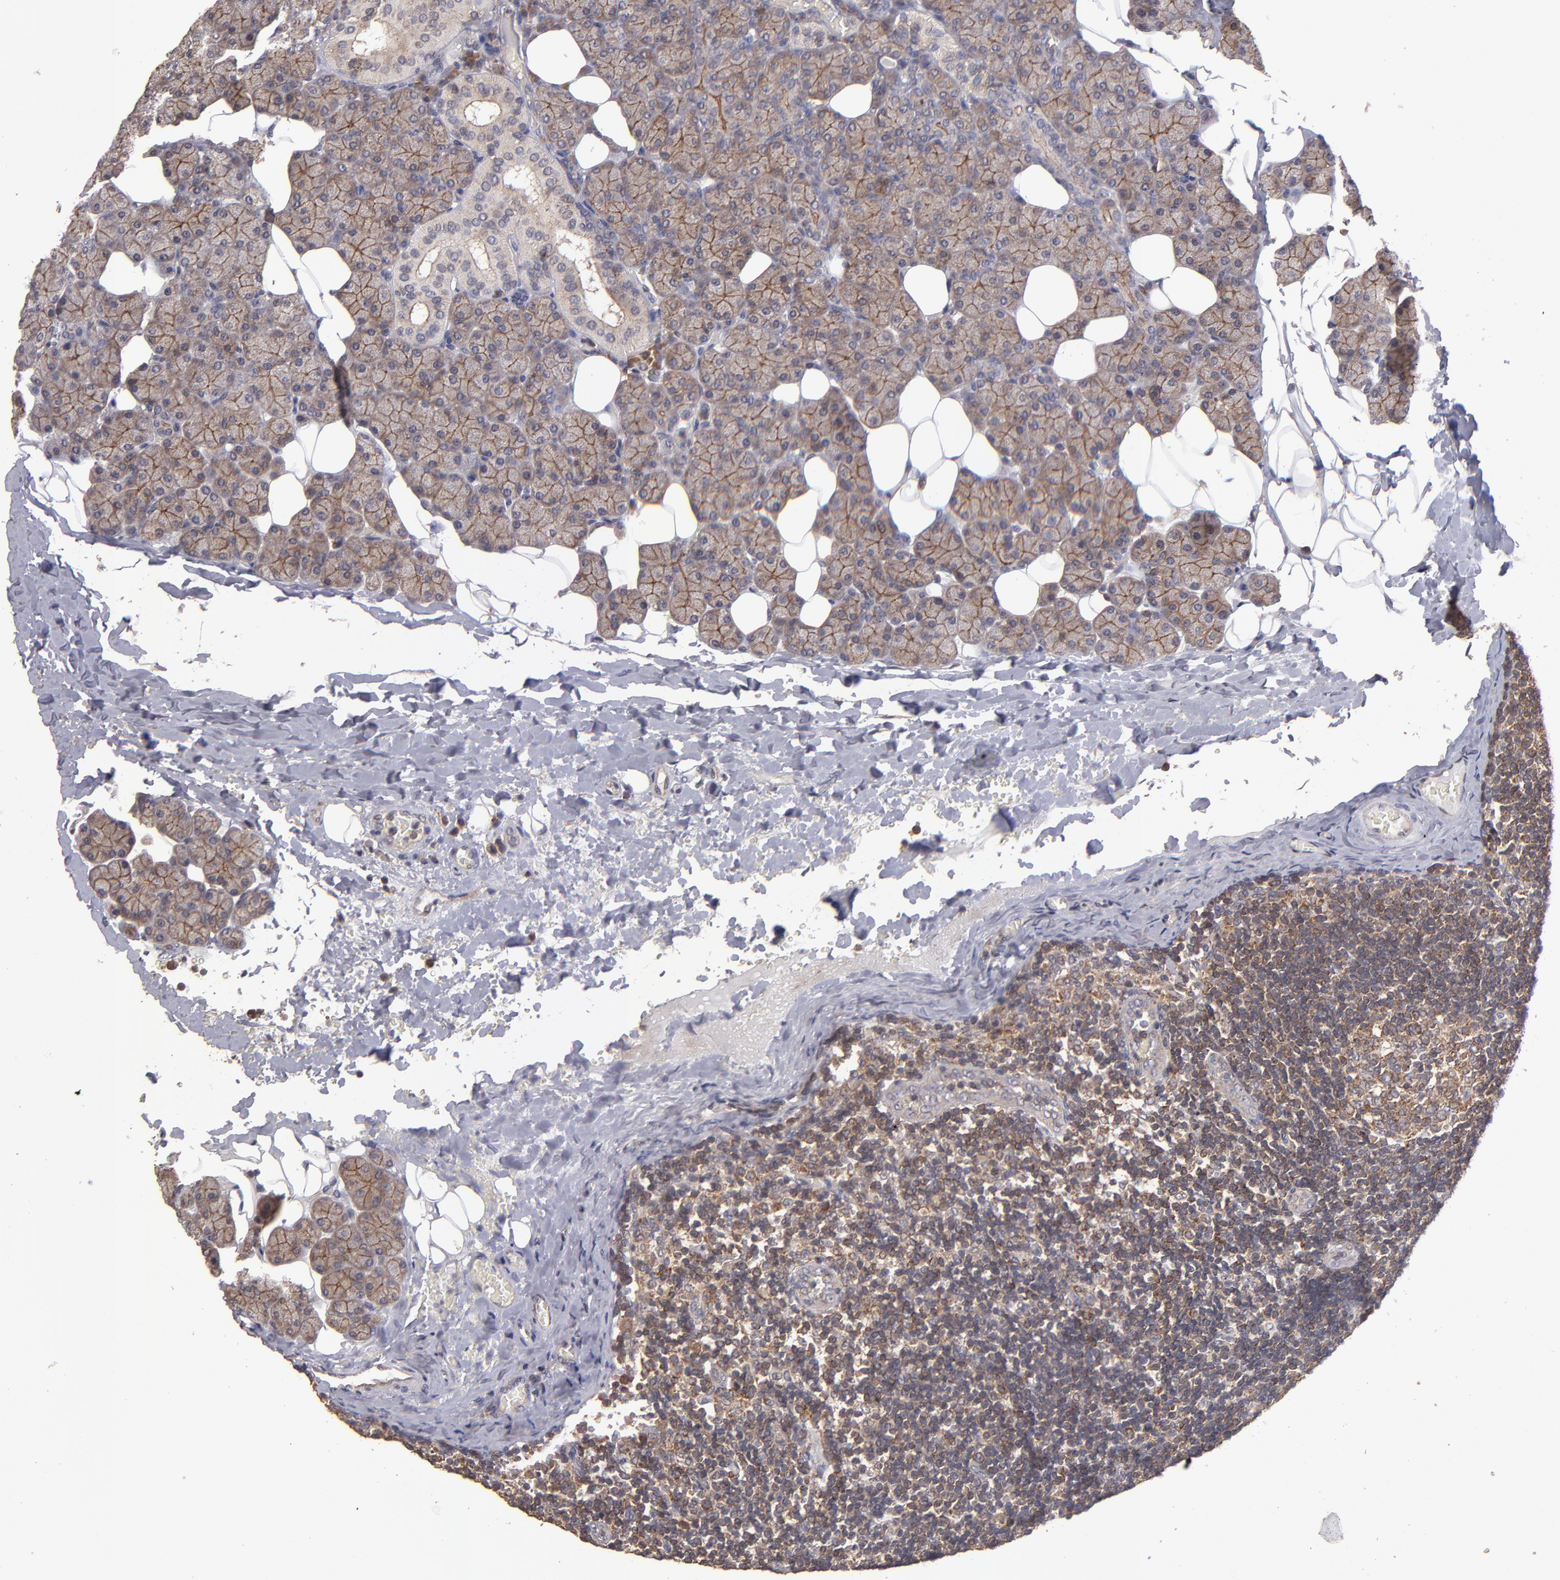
{"staining": {"intensity": "strong", "quantity": ">75%", "location": "cytoplasmic/membranous"}, "tissue": "lymph node", "cell_type": "Germinal center cells", "image_type": "normal", "snomed": [{"axis": "morphology", "description": "Normal tissue, NOS"}, {"axis": "topography", "description": "Lymph node"}, {"axis": "topography", "description": "Salivary gland"}], "caption": "A histopathology image of human lymph node stained for a protein demonstrates strong cytoplasmic/membranous brown staining in germinal center cells. Using DAB (brown) and hematoxylin (blue) stains, captured at high magnification using brightfield microscopy.", "gene": "NF2", "patient": {"sex": "male", "age": 8}}